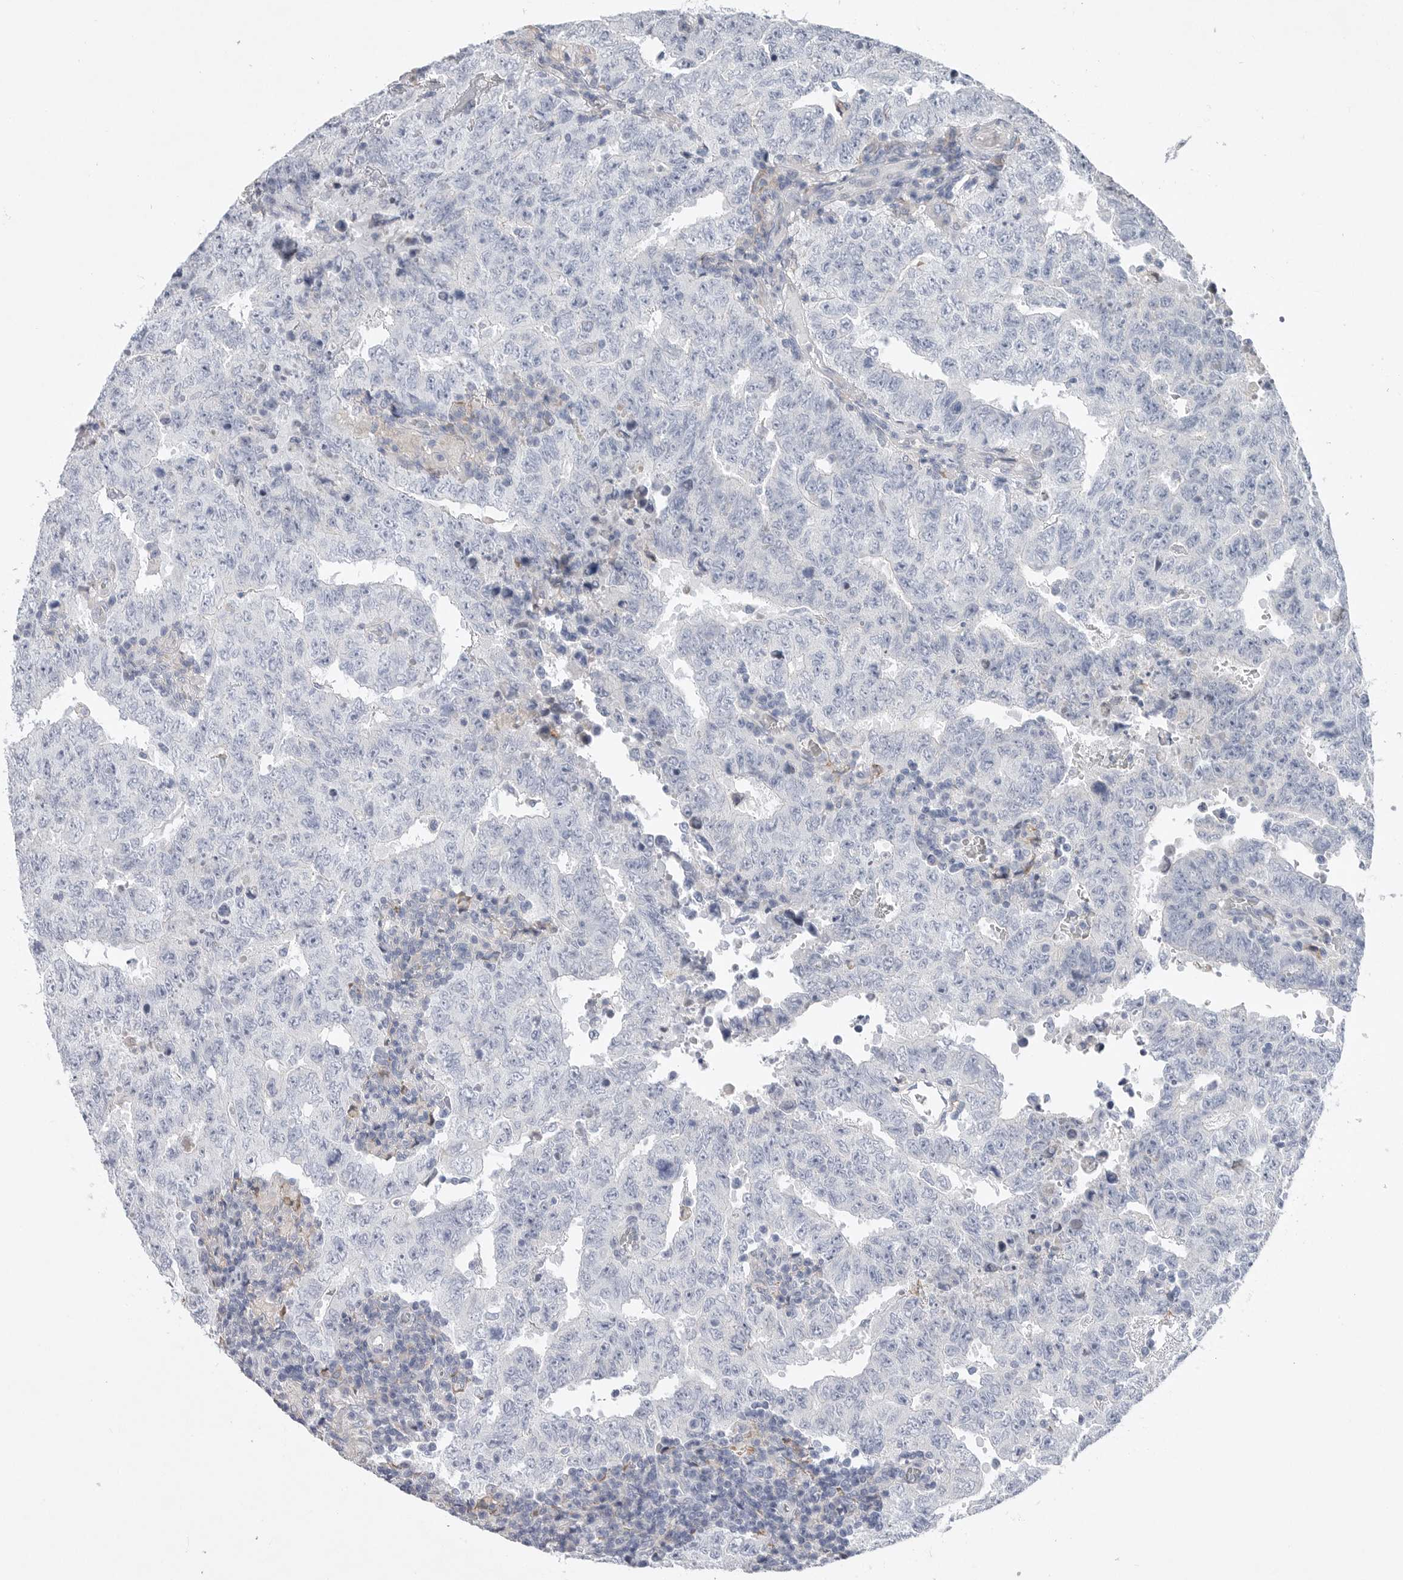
{"staining": {"intensity": "negative", "quantity": "none", "location": "none"}, "tissue": "testis cancer", "cell_type": "Tumor cells", "image_type": "cancer", "snomed": [{"axis": "morphology", "description": "Carcinoma, Embryonal, NOS"}, {"axis": "topography", "description": "Testis"}], "caption": "A histopathology image of testis cancer stained for a protein shows no brown staining in tumor cells.", "gene": "CAMK2B", "patient": {"sex": "male", "age": 26}}